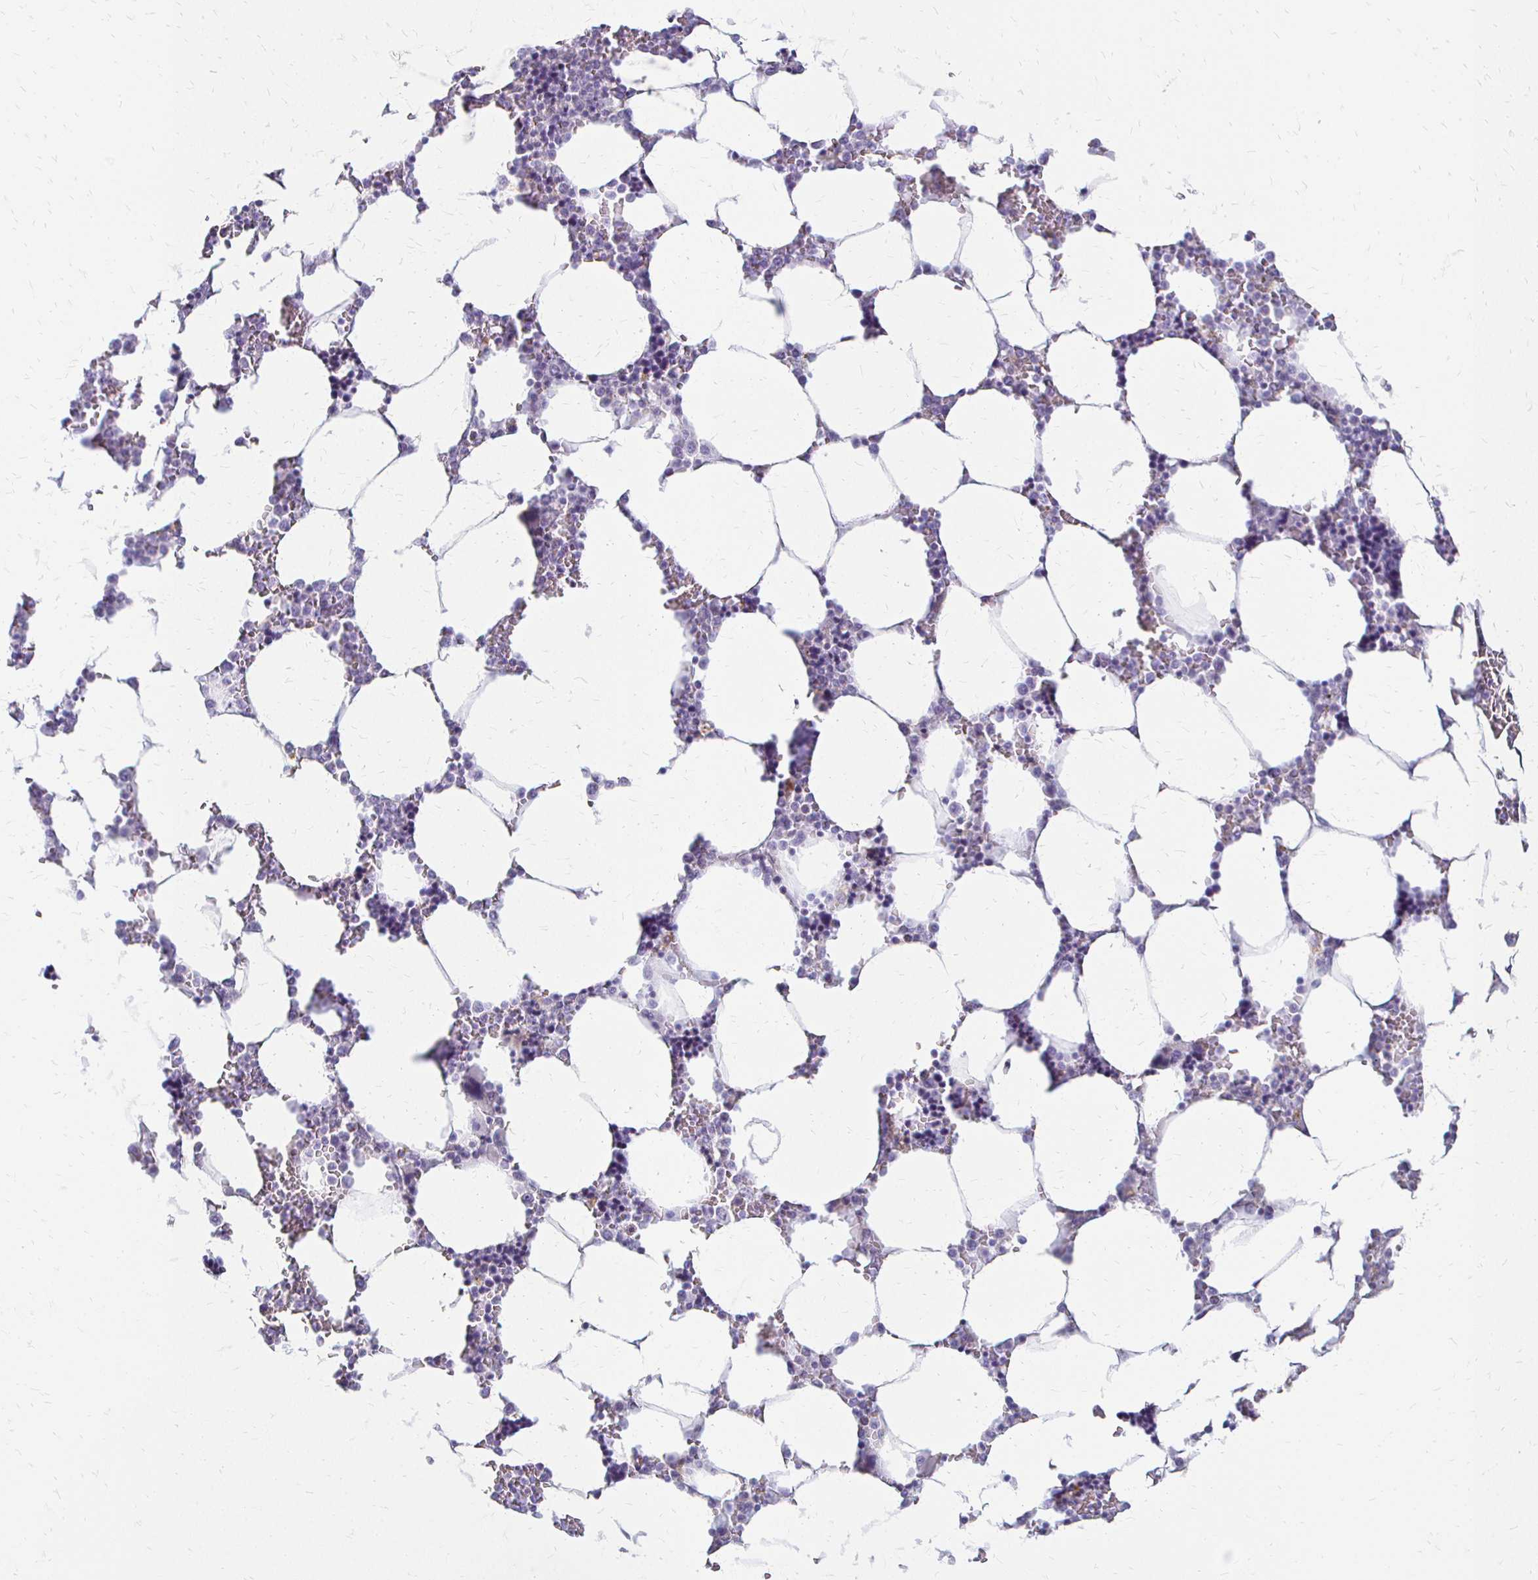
{"staining": {"intensity": "negative", "quantity": "none", "location": "none"}, "tissue": "bone marrow", "cell_type": "Hematopoietic cells", "image_type": "normal", "snomed": [{"axis": "morphology", "description": "Normal tissue, NOS"}, {"axis": "topography", "description": "Bone marrow"}], "caption": "Immunohistochemical staining of normal human bone marrow reveals no significant staining in hematopoietic cells. (Stains: DAB immunohistochemistry with hematoxylin counter stain, Microscopy: brightfield microscopy at high magnification).", "gene": "ACP5", "patient": {"sex": "male", "age": 64}}